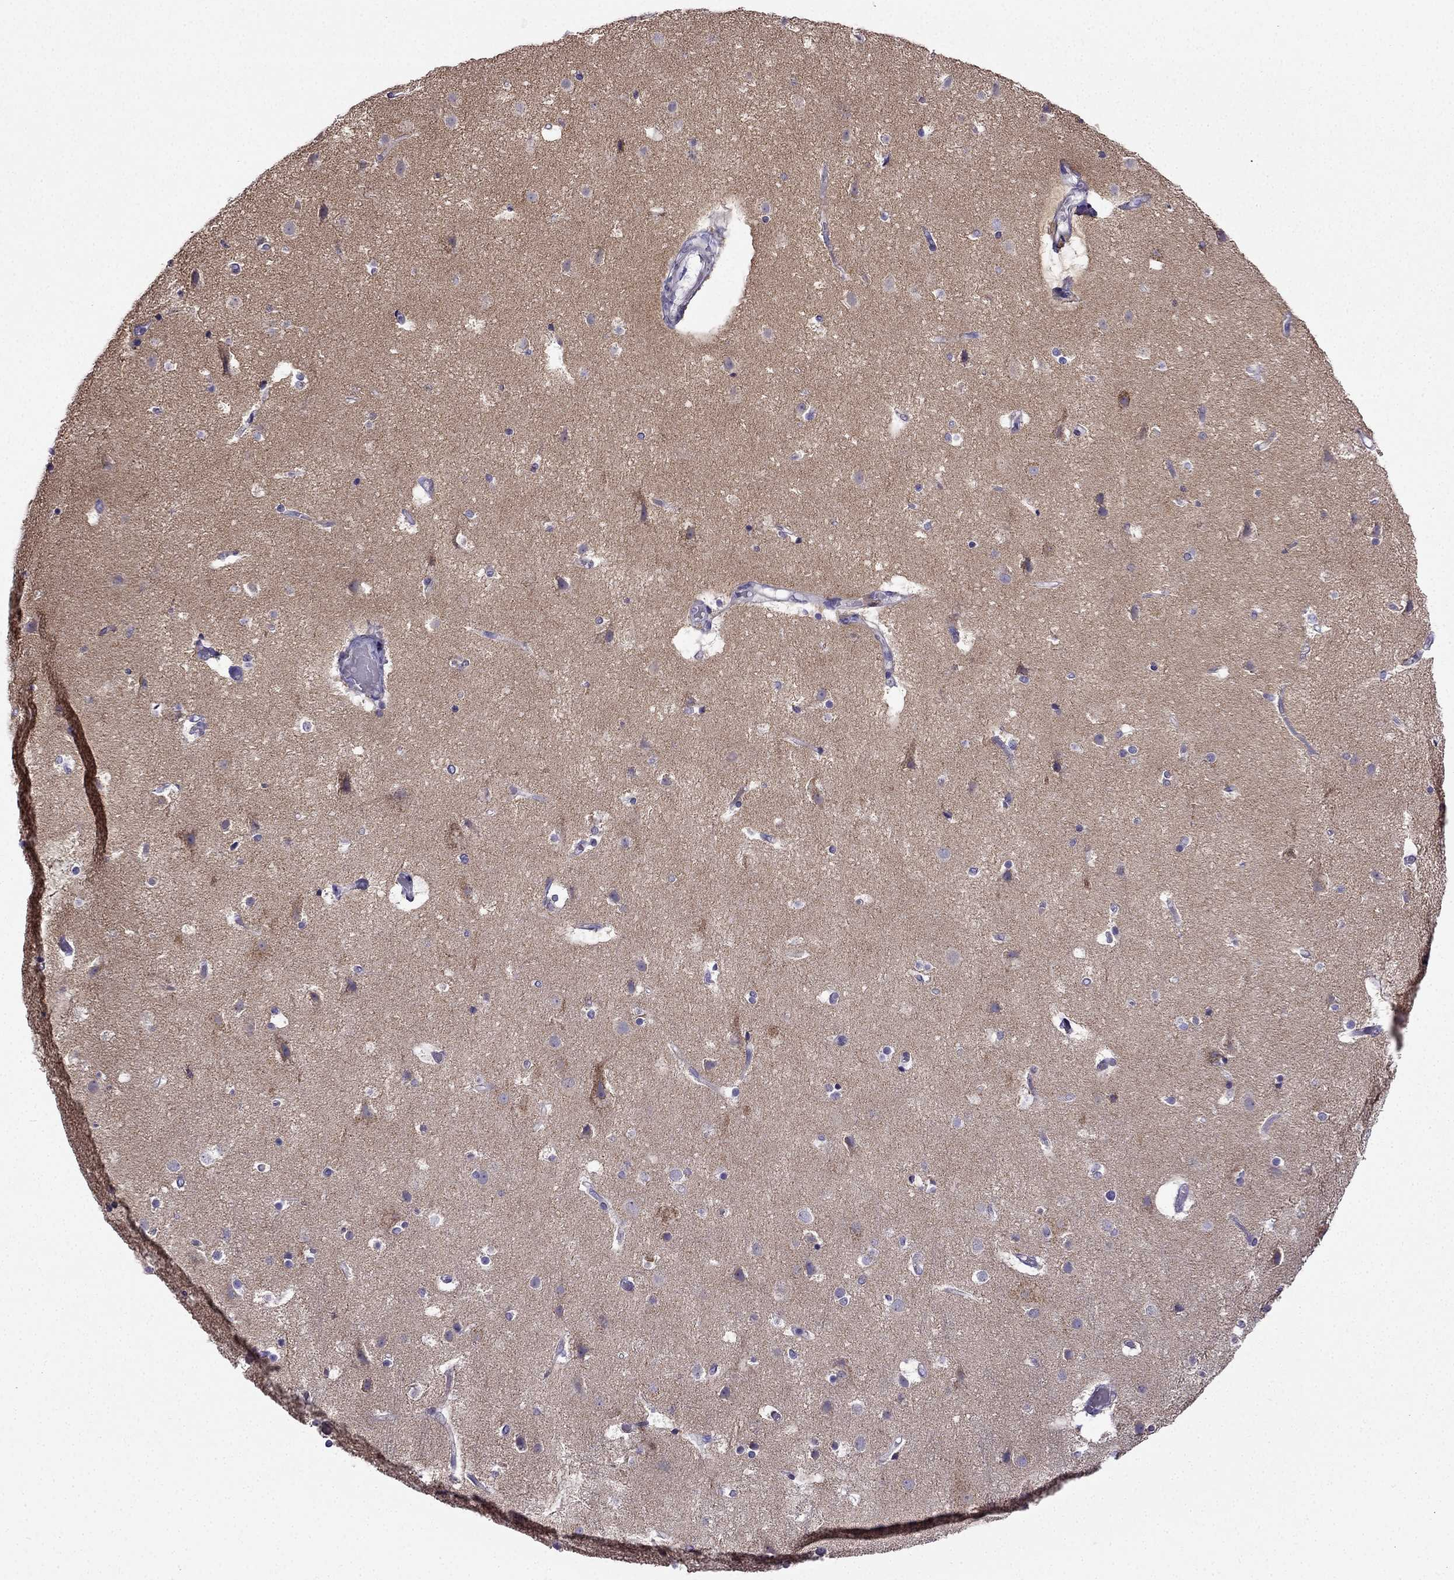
{"staining": {"intensity": "negative", "quantity": "none", "location": "none"}, "tissue": "cerebral cortex", "cell_type": "Endothelial cells", "image_type": "normal", "snomed": [{"axis": "morphology", "description": "Normal tissue, NOS"}, {"axis": "topography", "description": "Cerebral cortex"}], "caption": "Immunohistochemical staining of unremarkable cerebral cortex reveals no significant expression in endothelial cells.", "gene": "KIF5A", "patient": {"sex": "female", "age": 52}}